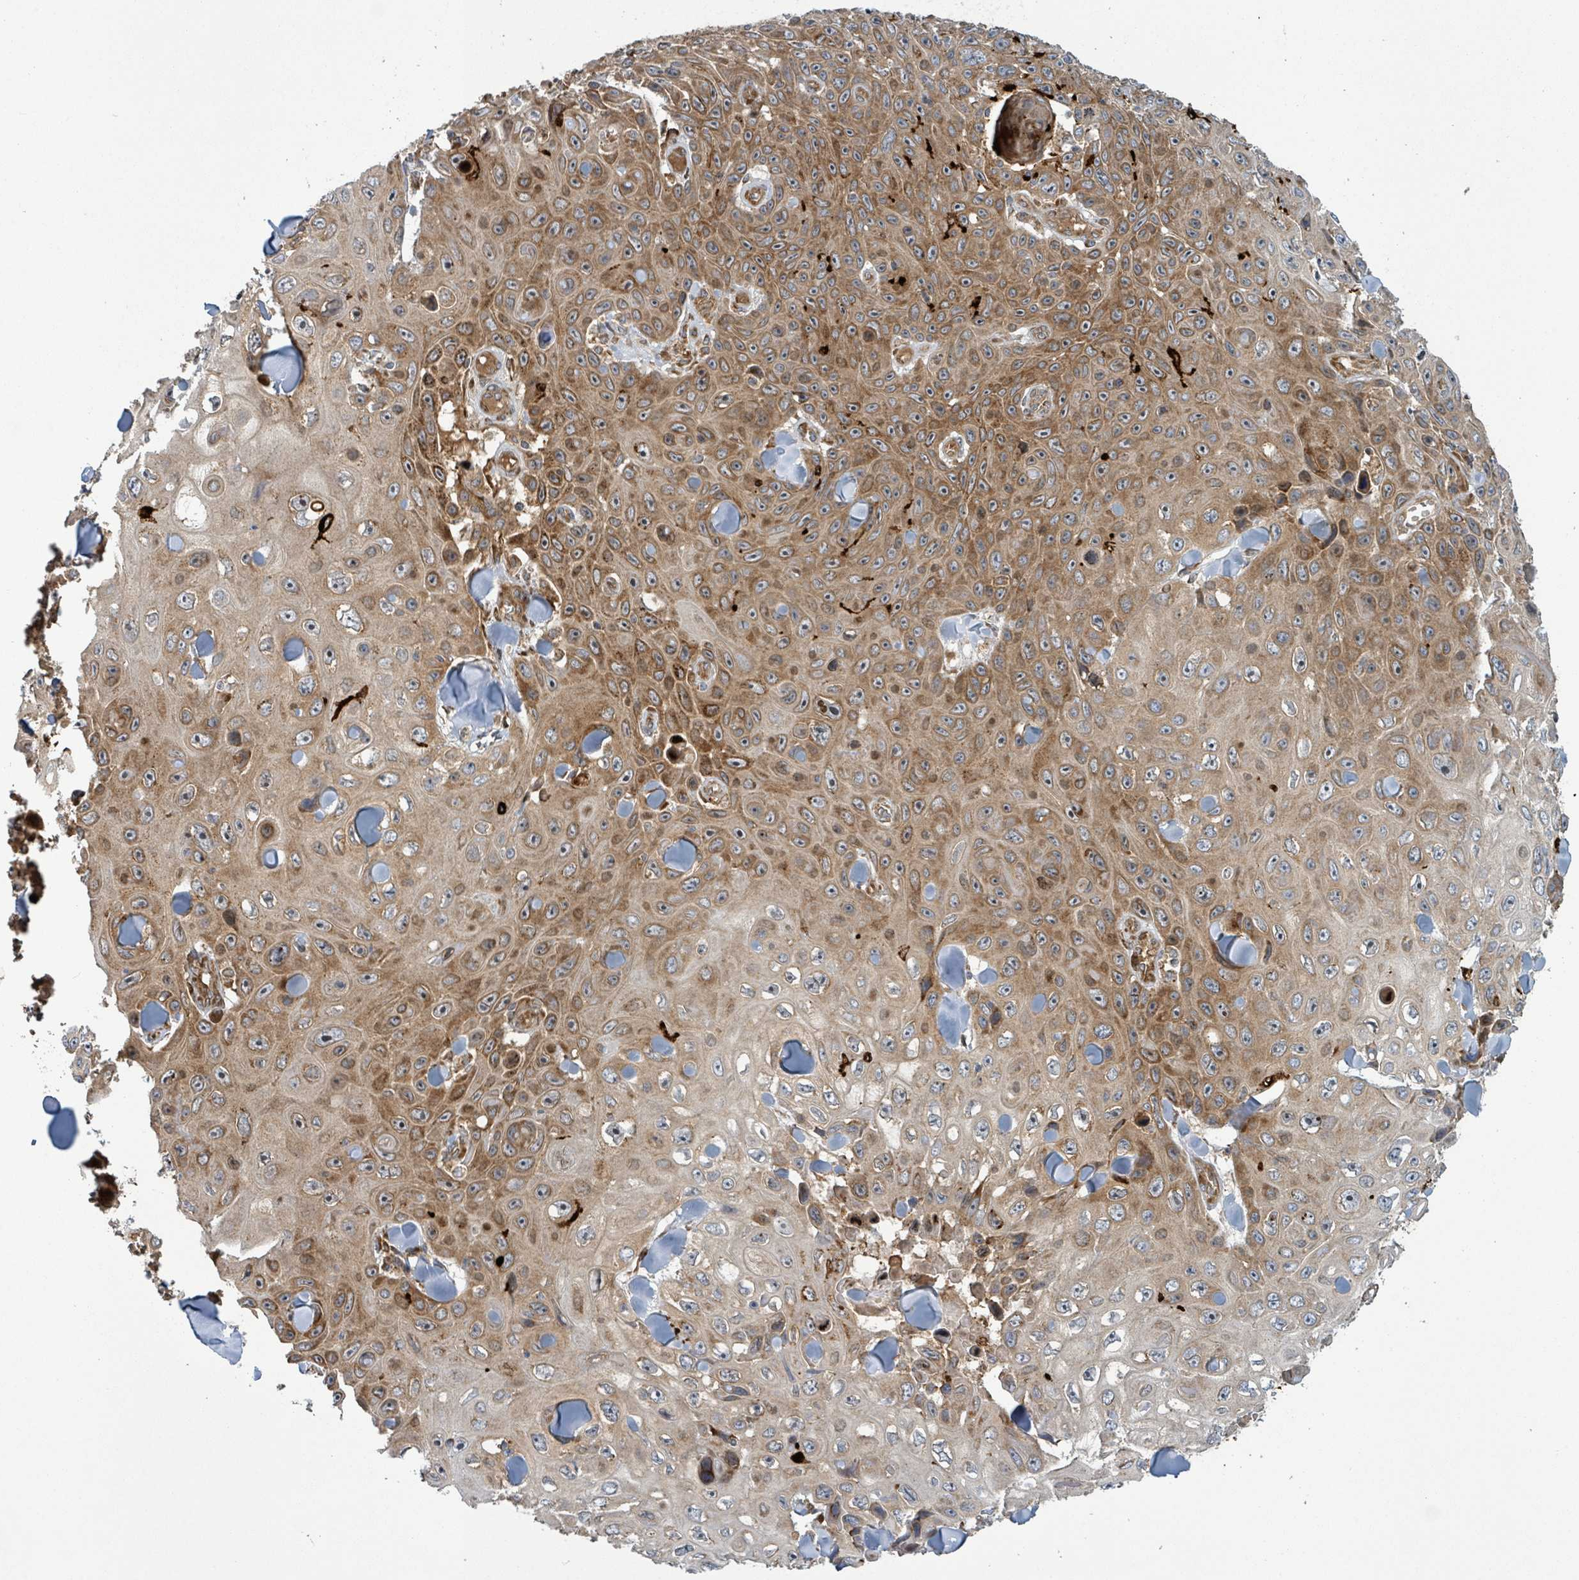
{"staining": {"intensity": "moderate", "quantity": ">75%", "location": "cytoplasmic/membranous"}, "tissue": "skin cancer", "cell_type": "Tumor cells", "image_type": "cancer", "snomed": [{"axis": "morphology", "description": "Squamous cell carcinoma, NOS"}, {"axis": "topography", "description": "Skin"}], "caption": "Brown immunohistochemical staining in human skin cancer shows moderate cytoplasmic/membranous staining in about >75% of tumor cells. Using DAB (3,3'-diaminobenzidine) (brown) and hematoxylin (blue) stains, captured at high magnification using brightfield microscopy.", "gene": "OR51E1", "patient": {"sex": "male", "age": 82}}